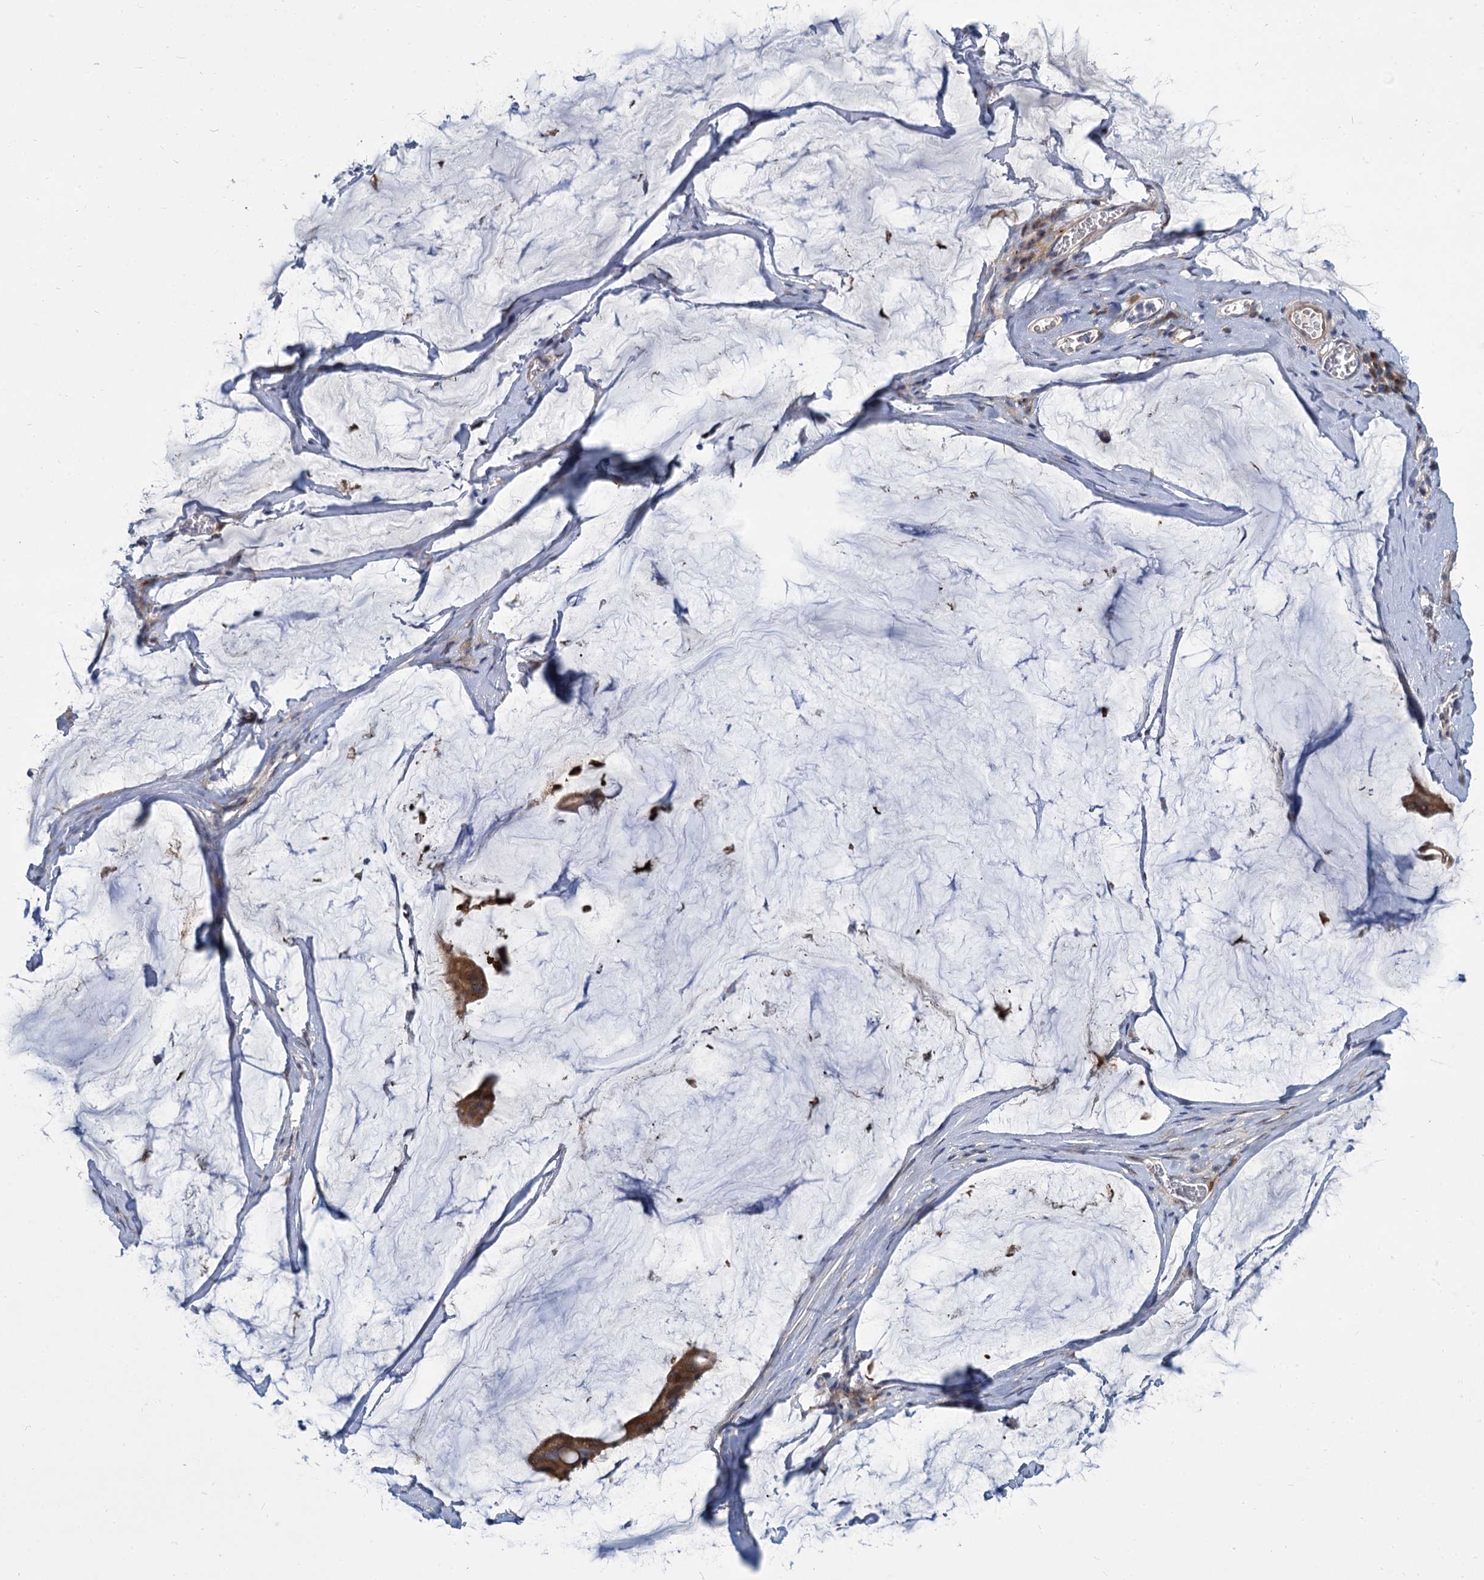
{"staining": {"intensity": "moderate", "quantity": ">75%", "location": "cytoplasmic/membranous"}, "tissue": "ovarian cancer", "cell_type": "Tumor cells", "image_type": "cancer", "snomed": [{"axis": "morphology", "description": "Cystadenocarcinoma, mucinous, NOS"}, {"axis": "topography", "description": "Ovary"}], "caption": "Immunohistochemistry (IHC) staining of ovarian cancer (mucinous cystadenocarcinoma), which displays medium levels of moderate cytoplasmic/membranous expression in about >75% of tumor cells indicating moderate cytoplasmic/membranous protein expression. The staining was performed using DAB (3,3'-diaminobenzidine) (brown) for protein detection and nuclei were counterstained in hematoxylin (blue).", "gene": "TRIM77", "patient": {"sex": "female", "age": 73}}